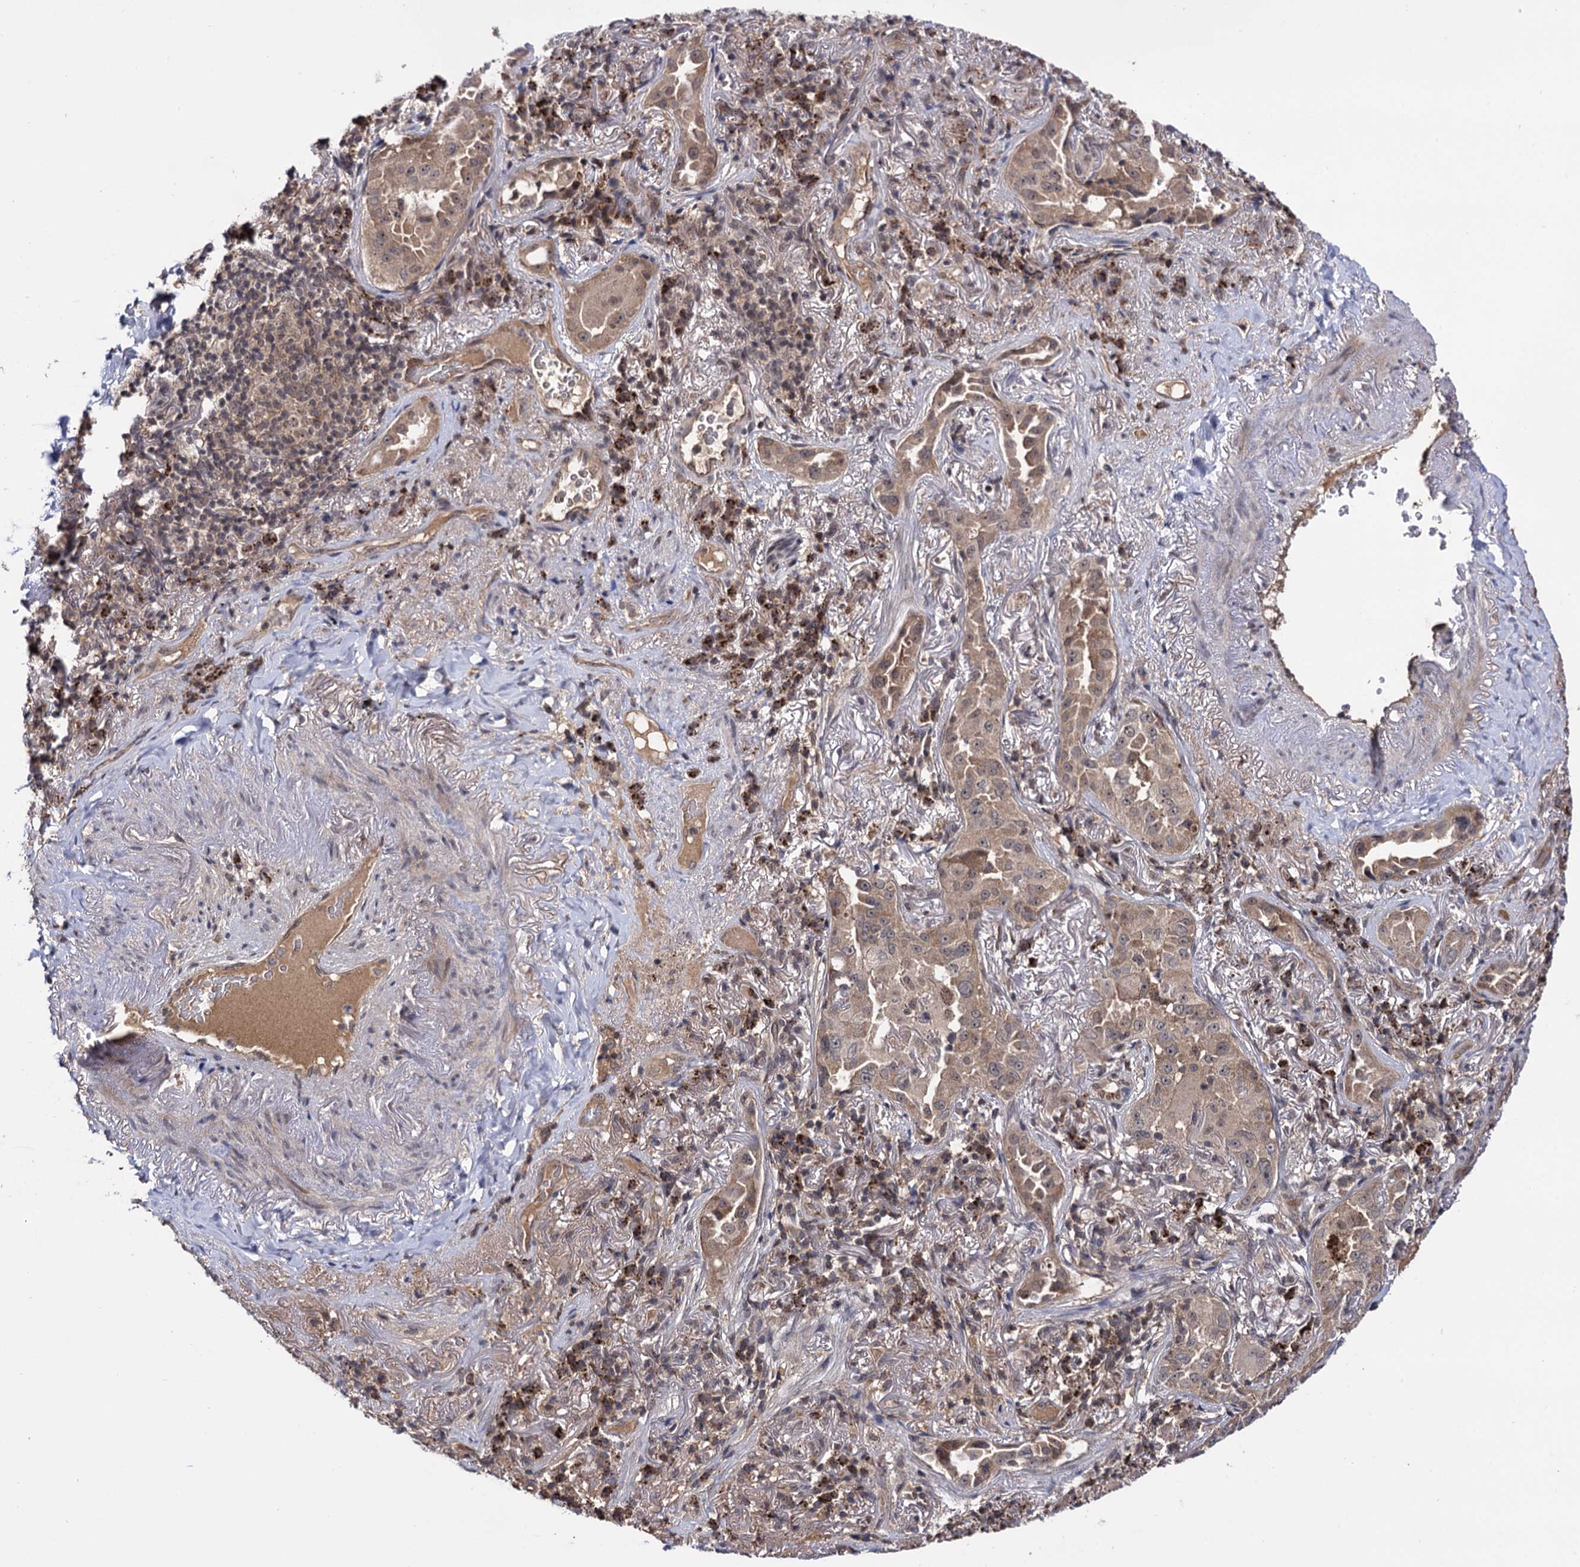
{"staining": {"intensity": "moderate", "quantity": ">75%", "location": "cytoplasmic/membranous,nuclear"}, "tissue": "lung cancer", "cell_type": "Tumor cells", "image_type": "cancer", "snomed": [{"axis": "morphology", "description": "Adenocarcinoma, NOS"}, {"axis": "topography", "description": "Lung"}], "caption": "Brown immunohistochemical staining in human lung cancer (adenocarcinoma) shows moderate cytoplasmic/membranous and nuclear expression in about >75% of tumor cells.", "gene": "MICAL2", "patient": {"sex": "female", "age": 69}}